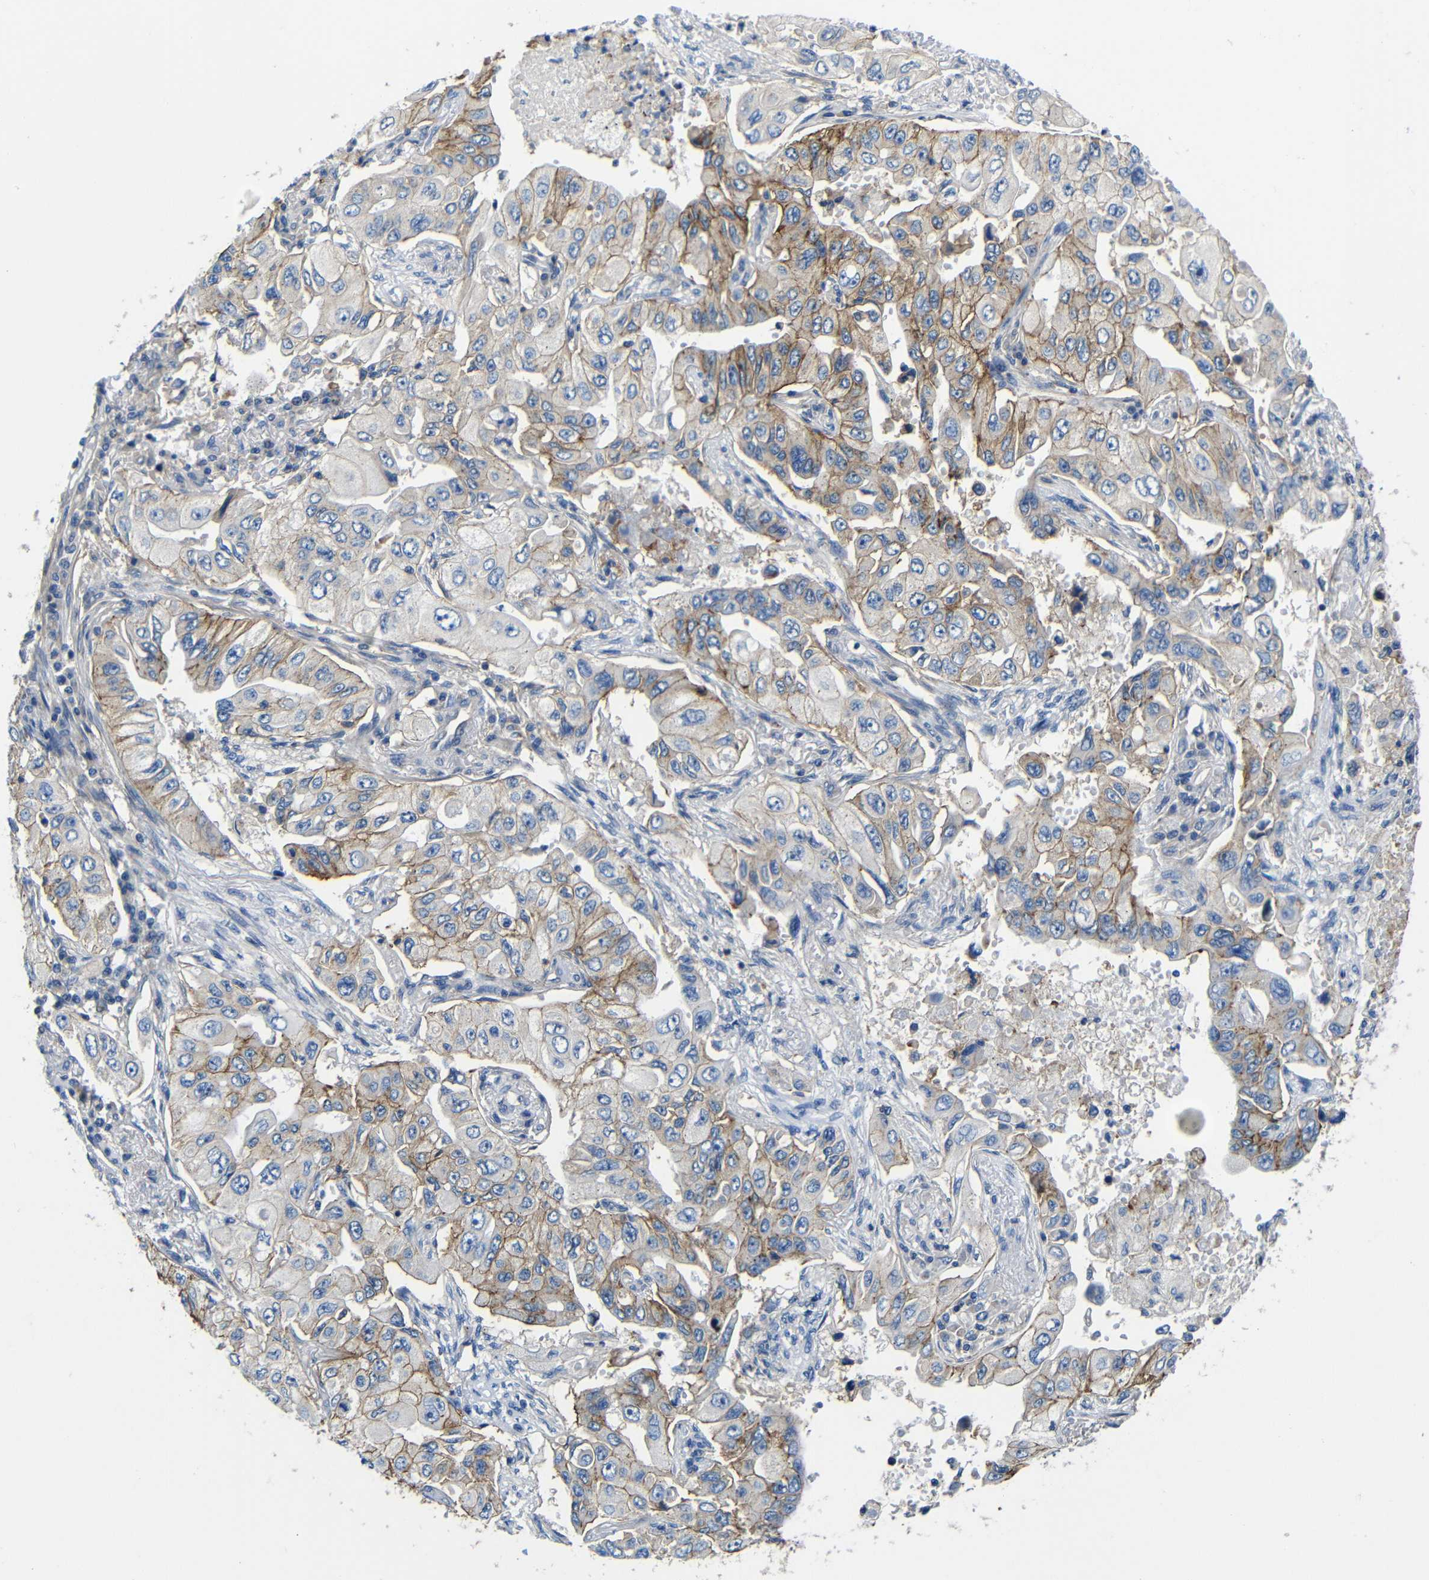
{"staining": {"intensity": "moderate", "quantity": "25%-75%", "location": "cytoplasmic/membranous"}, "tissue": "lung cancer", "cell_type": "Tumor cells", "image_type": "cancer", "snomed": [{"axis": "morphology", "description": "Adenocarcinoma, NOS"}, {"axis": "topography", "description": "Lung"}], "caption": "A medium amount of moderate cytoplasmic/membranous staining is seen in approximately 25%-75% of tumor cells in lung cancer (adenocarcinoma) tissue.", "gene": "ZNF90", "patient": {"sex": "male", "age": 84}}